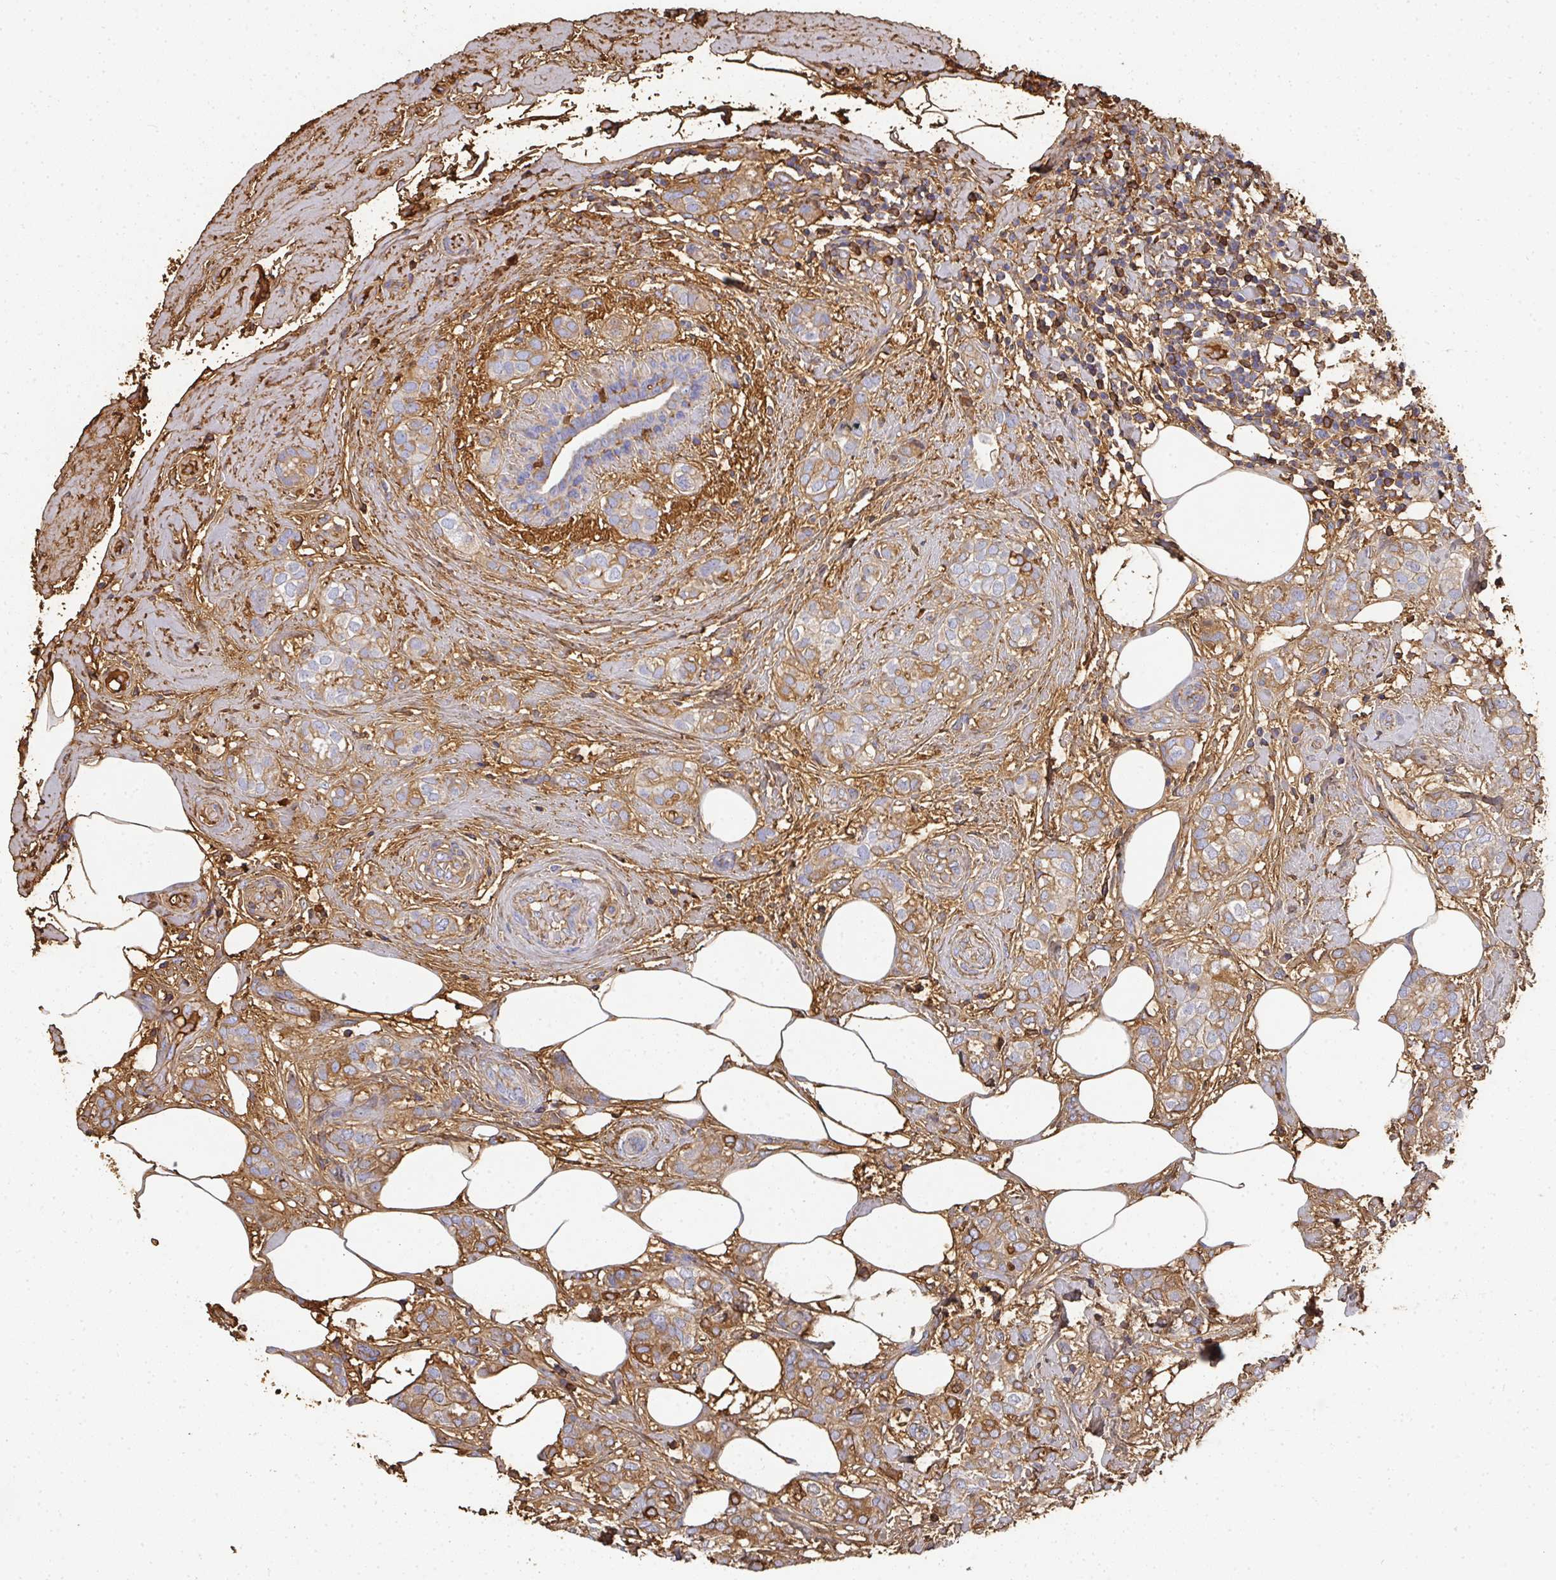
{"staining": {"intensity": "moderate", "quantity": "<25%", "location": "cytoplasmic/membranous"}, "tissue": "breast cancer", "cell_type": "Tumor cells", "image_type": "cancer", "snomed": [{"axis": "morphology", "description": "Duct carcinoma"}, {"axis": "topography", "description": "Breast"}], "caption": "Moderate cytoplasmic/membranous positivity is present in approximately <25% of tumor cells in breast cancer.", "gene": "ALB", "patient": {"sex": "female", "age": 73}}